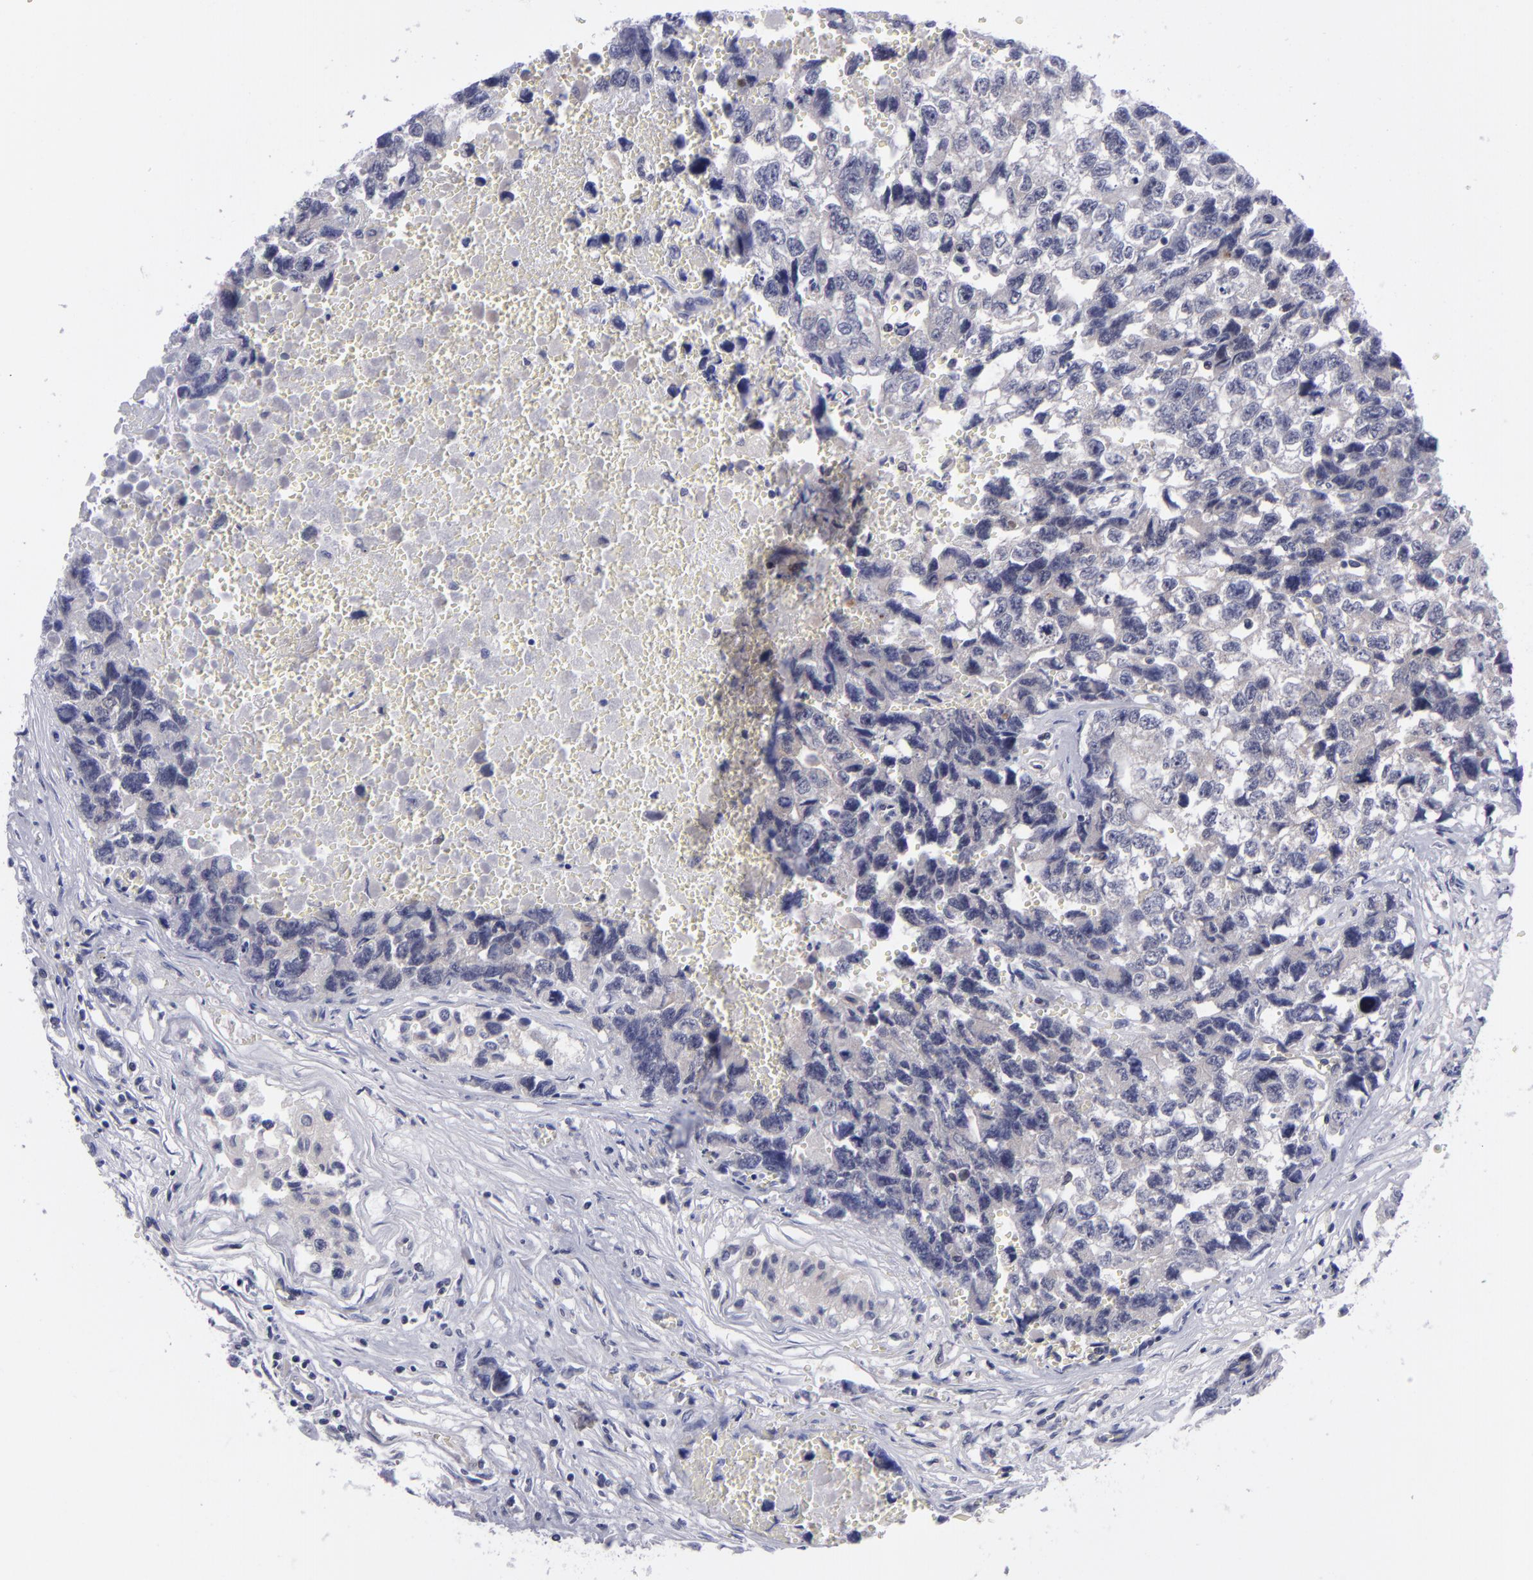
{"staining": {"intensity": "negative", "quantity": "none", "location": "none"}, "tissue": "testis cancer", "cell_type": "Tumor cells", "image_type": "cancer", "snomed": [{"axis": "morphology", "description": "Carcinoma, Embryonal, NOS"}, {"axis": "topography", "description": "Testis"}], "caption": "DAB immunohistochemical staining of testis embryonal carcinoma shows no significant staining in tumor cells.", "gene": "BCL10", "patient": {"sex": "male", "age": 31}}